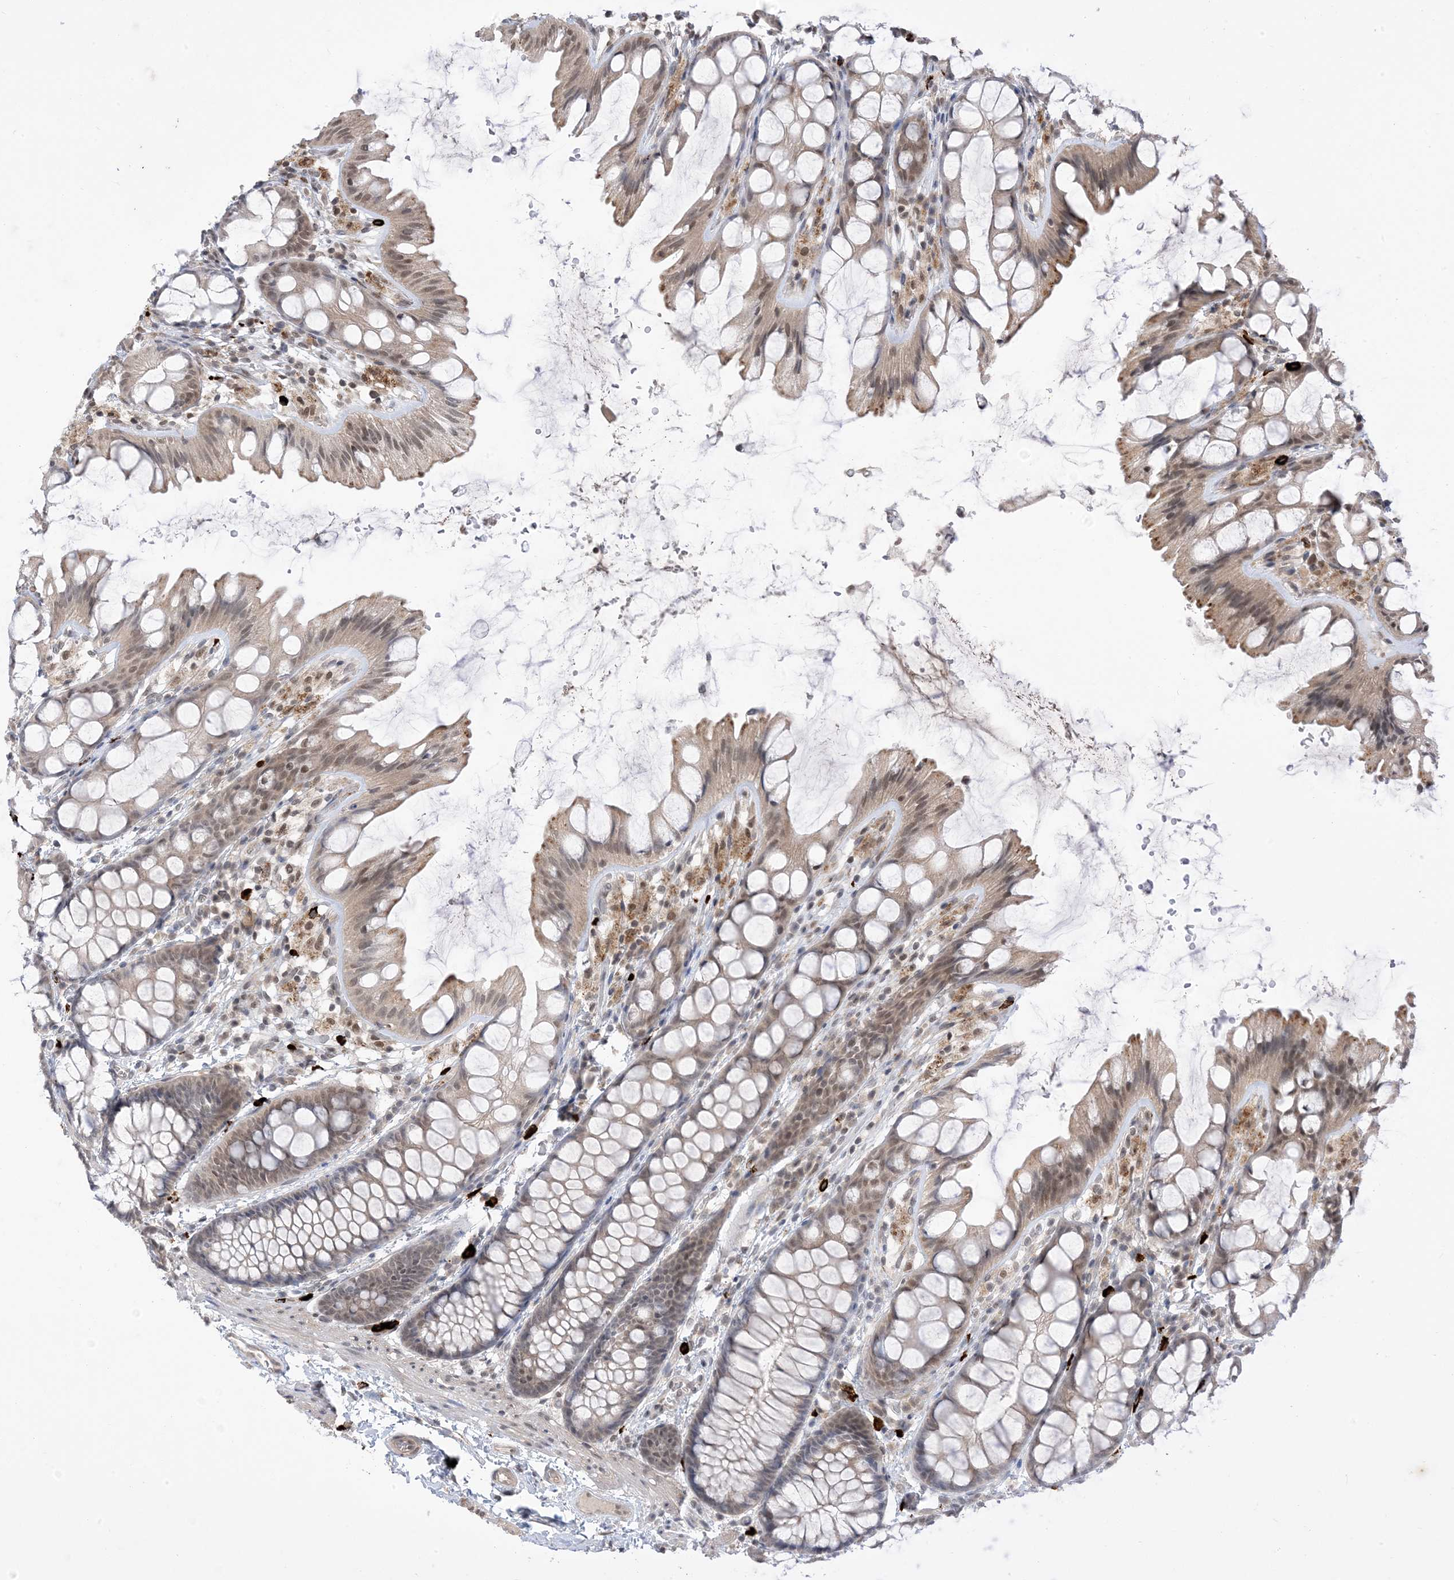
{"staining": {"intensity": "weak", "quantity": "25%-75%", "location": "cytoplasmic/membranous,nuclear"}, "tissue": "colon", "cell_type": "Endothelial cells", "image_type": "normal", "snomed": [{"axis": "morphology", "description": "Normal tissue, NOS"}, {"axis": "topography", "description": "Colon"}], "caption": "Protein staining demonstrates weak cytoplasmic/membranous,nuclear positivity in approximately 25%-75% of endothelial cells in unremarkable colon.", "gene": "RANBP9", "patient": {"sex": "male", "age": 47}}